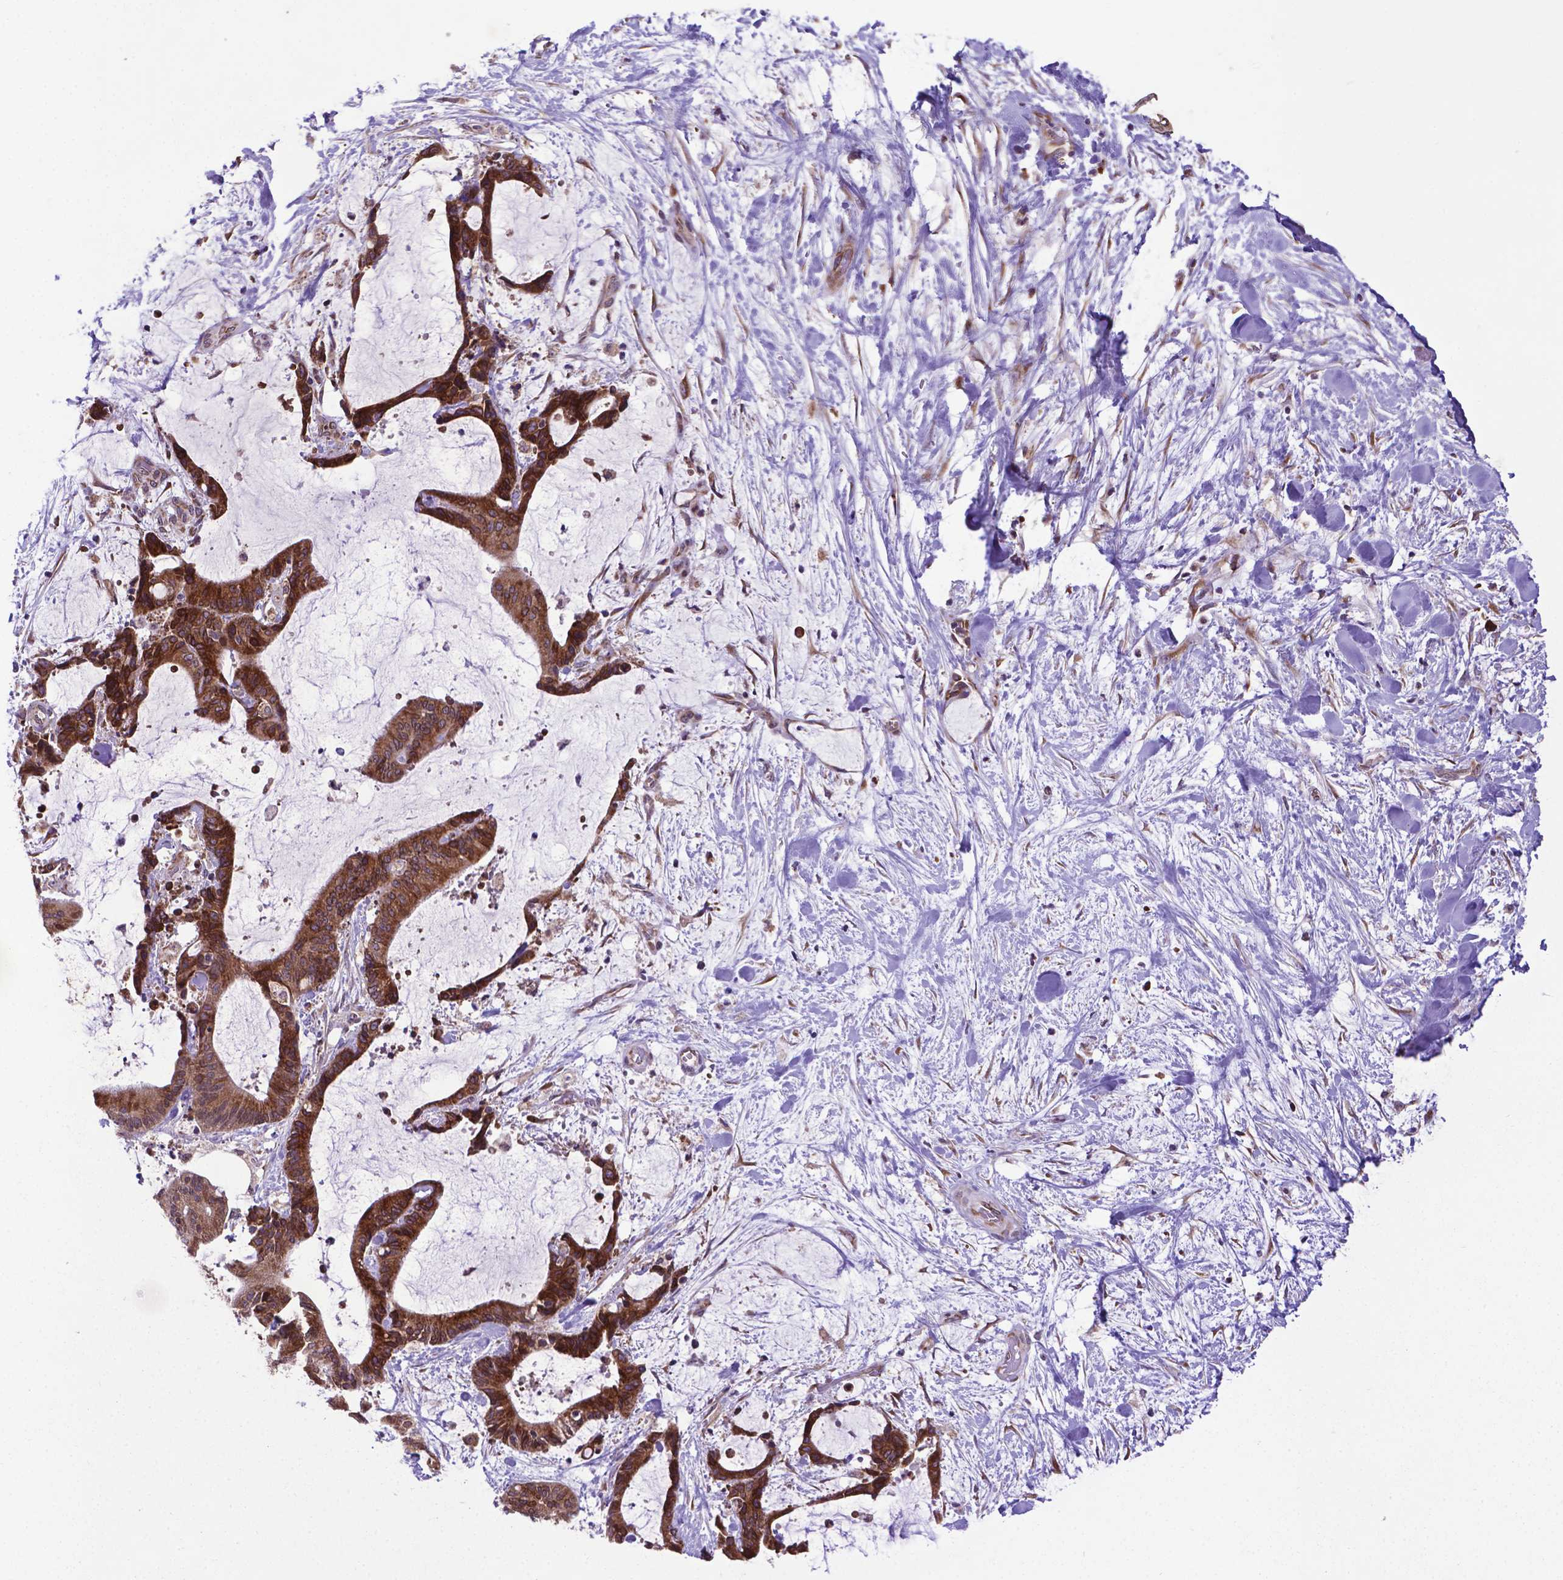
{"staining": {"intensity": "moderate", "quantity": ">75%", "location": "cytoplasmic/membranous,nuclear"}, "tissue": "liver cancer", "cell_type": "Tumor cells", "image_type": "cancer", "snomed": [{"axis": "morphology", "description": "Cholangiocarcinoma"}, {"axis": "topography", "description": "Liver"}], "caption": "Brown immunohistochemical staining in human liver cholangiocarcinoma demonstrates moderate cytoplasmic/membranous and nuclear expression in about >75% of tumor cells.", "gene": "WDR83OS", "patient": {"sex": "female", "age": 73}}